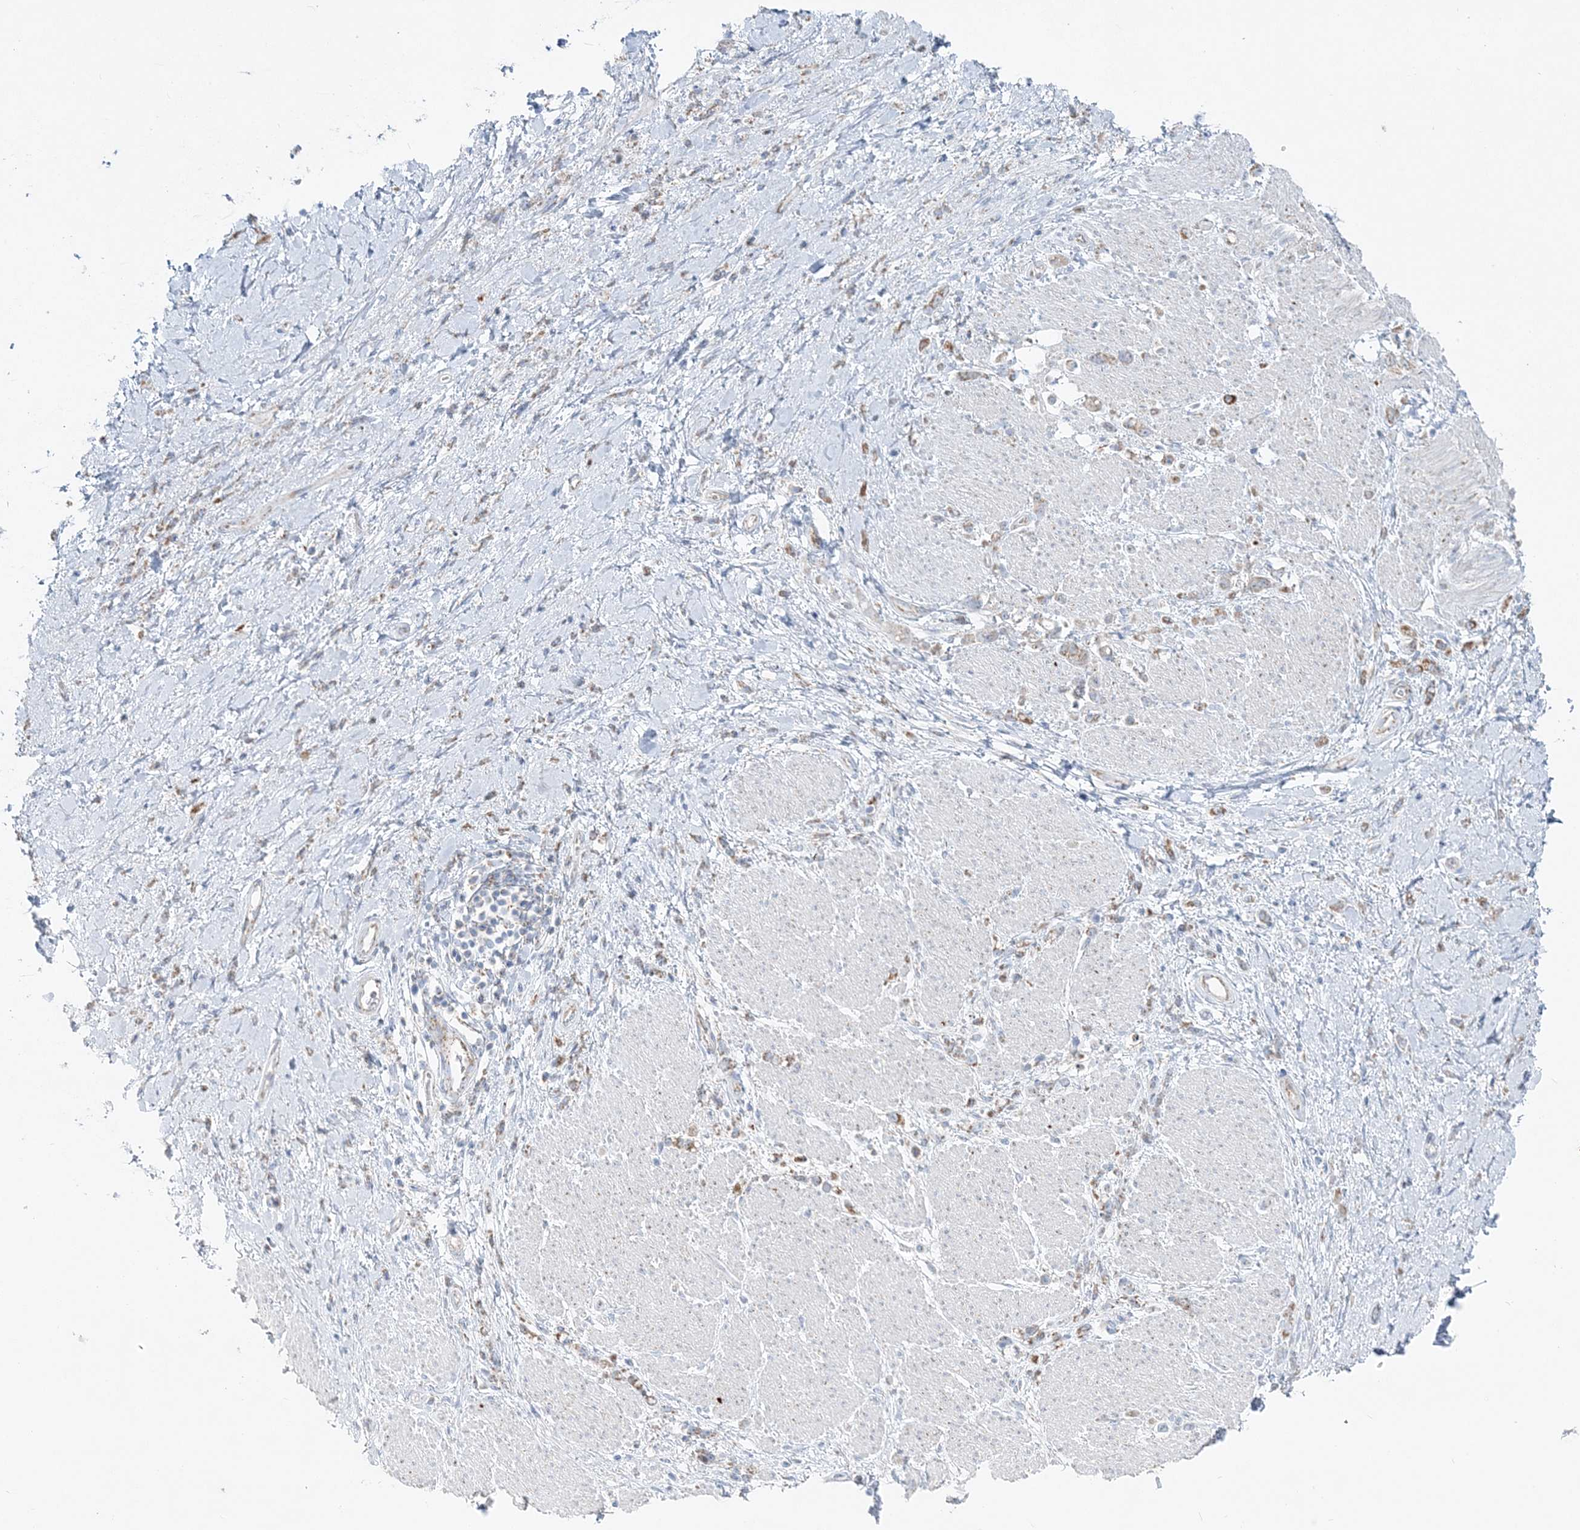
{"staining": {"intensity": "weak", "quantity": "25%-75%", "location": "cytoplasmic/membranous"}, "tissue": "stomach cancer", "cell_type": "Tumor cells", "image_type": "cancer", "snomed": [{"axis": "morphology", "description": "Adenocarcinoma, NOS"}, {"axis": "topography", "description": "Stomach"}], "caption": "This is an image of immunohistochemistry (IHC) staining of adenocarcinoma (stomach), which shows weak staining in the cytoplasmic/membranous of tumor cells.", "gene": "PCCB", "patient": {"sex": "female", "age": 60}}